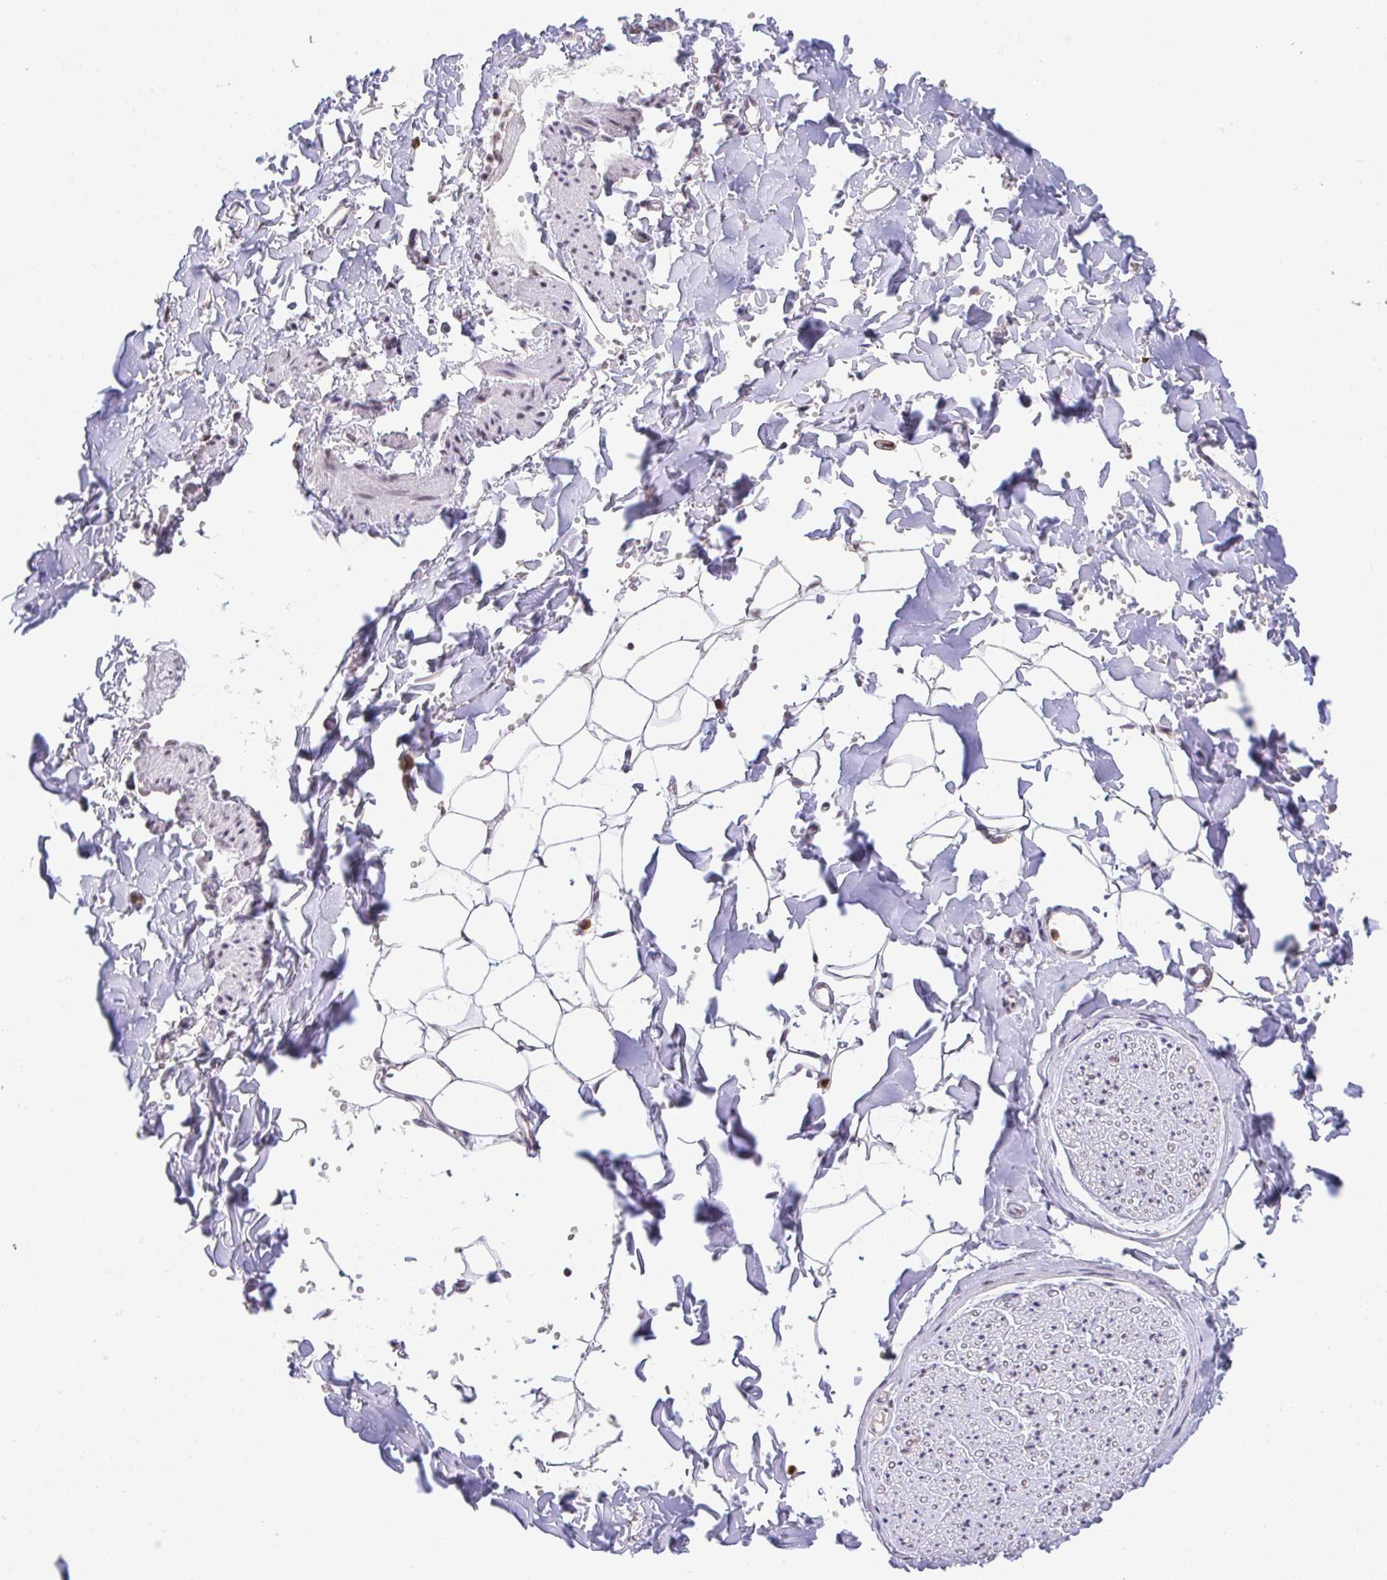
{"staining": {"intensity": "negative", "quantity": "none", "location": "none"}, "tissue": "adipose tissue", "cell_type": "Adipocytes", "image_type": "normal", "snomed": [{"axis": "morphology", "description": "Normal tissue, NOS"}, {"axis": "topography", "description": "Cartilage tissue"}, {"axis": "topography", "description": "Bronchus"}, {"axis": "topography", "description": "Peripheral nerve tissue"}], "caption": "Immunohistochemical staining of benign adipose tissue demonstrates no significant positivity in adipocytes. The staining was performed using DAB to visualize the protein expression in brown, while the nuclei were stained in blue with hematoxylin (Magnification: 20x).", "gene": "OR6K3", "patient": {"sex": "female", "age": 59}}